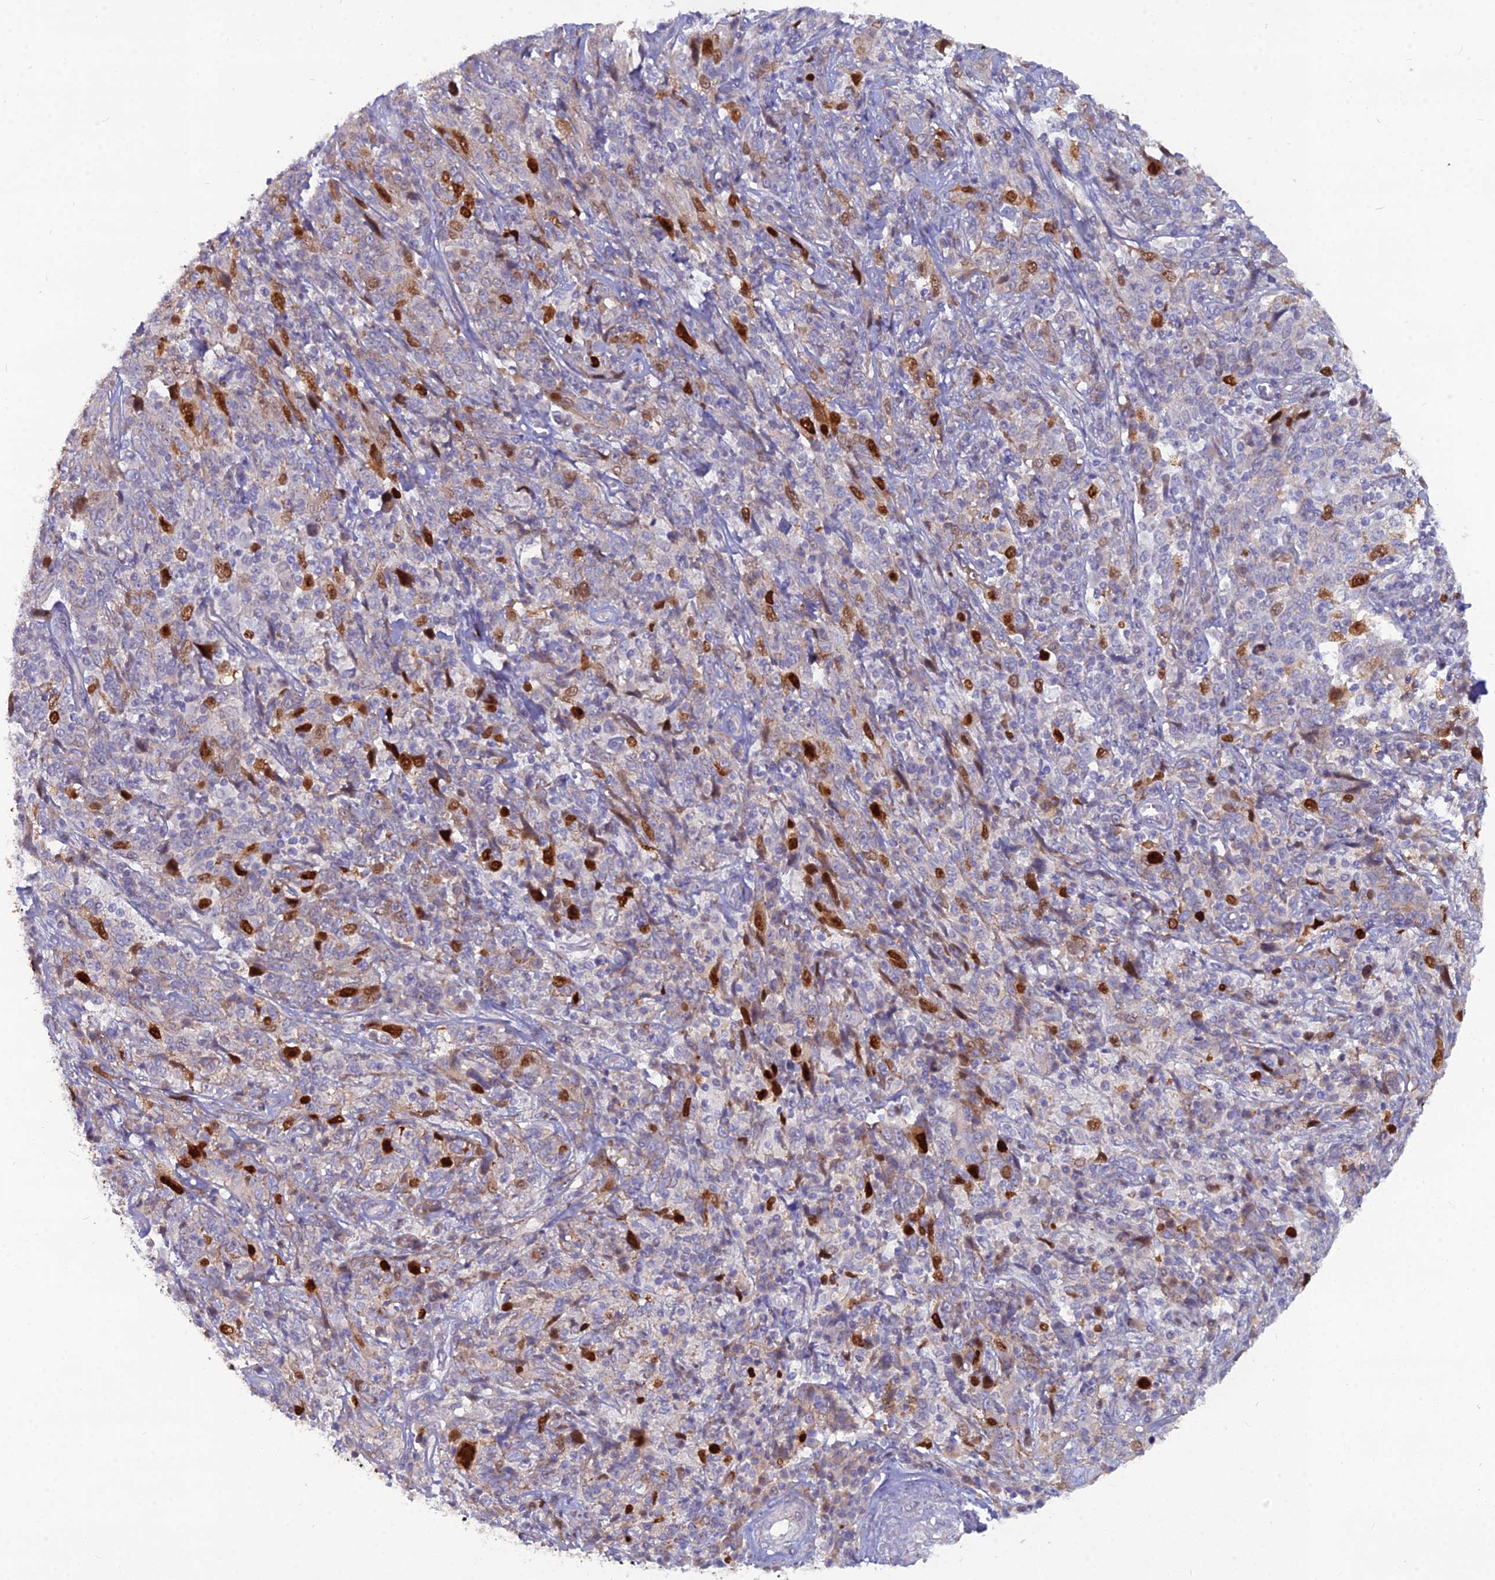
{"staining": {"intensity": "strong", "quantity": "<25%", "location": "nuclear"}, "tissue": "cervical cancer", "cell_type": "Tumor cells", "image_type": "cancer", "snomed": [{"axis": "morphology", "description": "Squamous cell carcinoma, NOS"}, {"axis": "topography", "description": "Cervix"}], "caption": "This is a micrograph of IHC staining of cervical squamous cell carcinoma, which shows strong positivity in the nuclear of tumor cells.", "gene": "NUSAP1", "patient": {"sex": "female", "age": 46}}